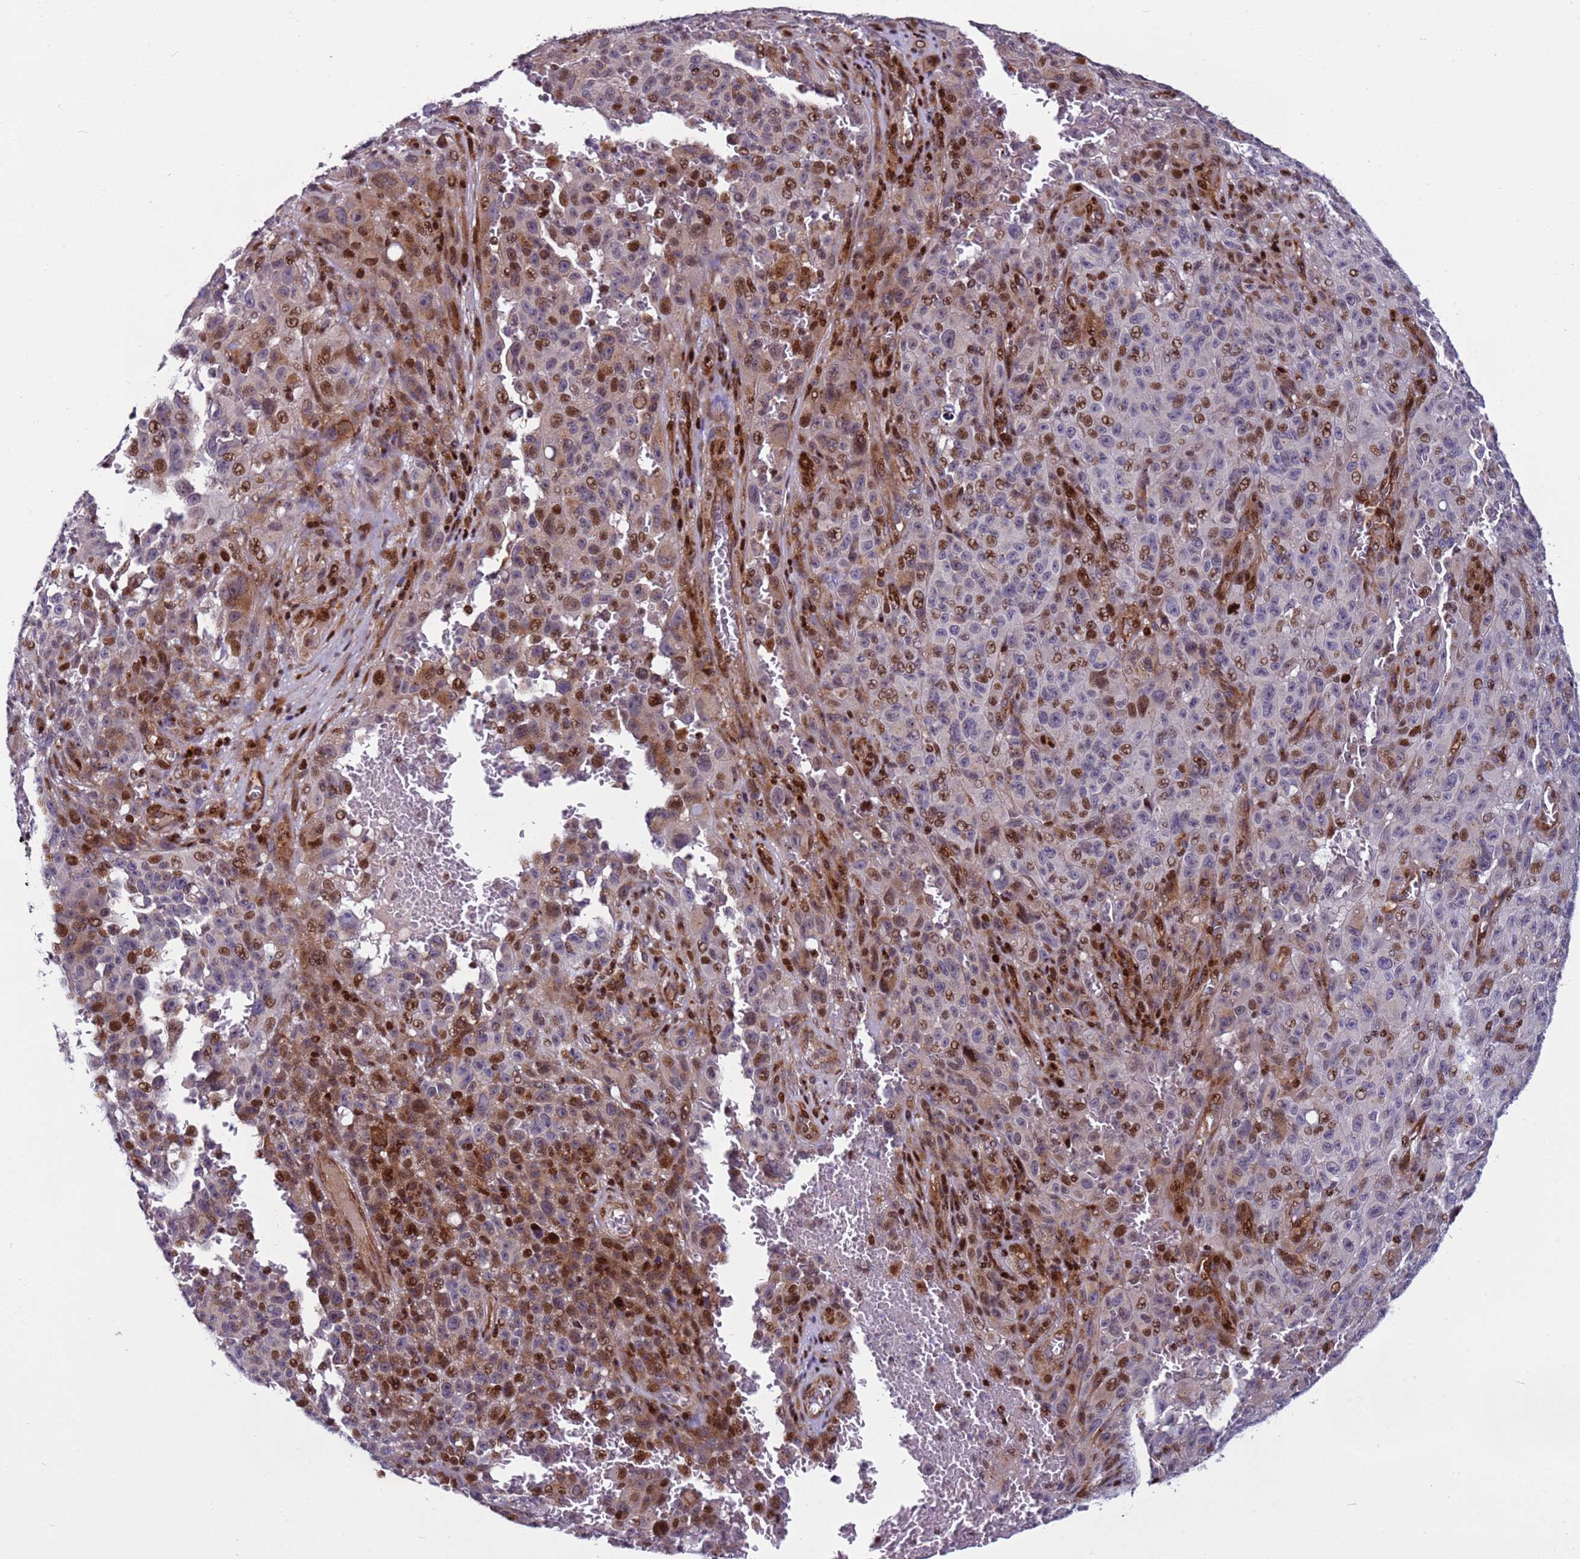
{"staining": {"intensity": "moderate", "quantity": "25%-75%", "location": "cytoplasmic/membranous,nuclear"}, "tissue": "melanoma", "cell_type": "Tumor cells", "image_type": "cancer", "snomed": [{"axis": "morphology", "description": "Malignant melanoma, NOS"}, {"axis": "topography", "description": "Skin"}], "caption": "A high-resolution micrograph shows immunohistochemistry (IHC) staining of malignant melanoma, which shows moderate cytoplasmic/membranous and nuclear positivity in about 25%-75% of tumor cells. (brown staining indicates protein expression, while blue staining denotes nuclei).", "gene": "WBP11", "patient": {"sex": "female", "age": 82}}